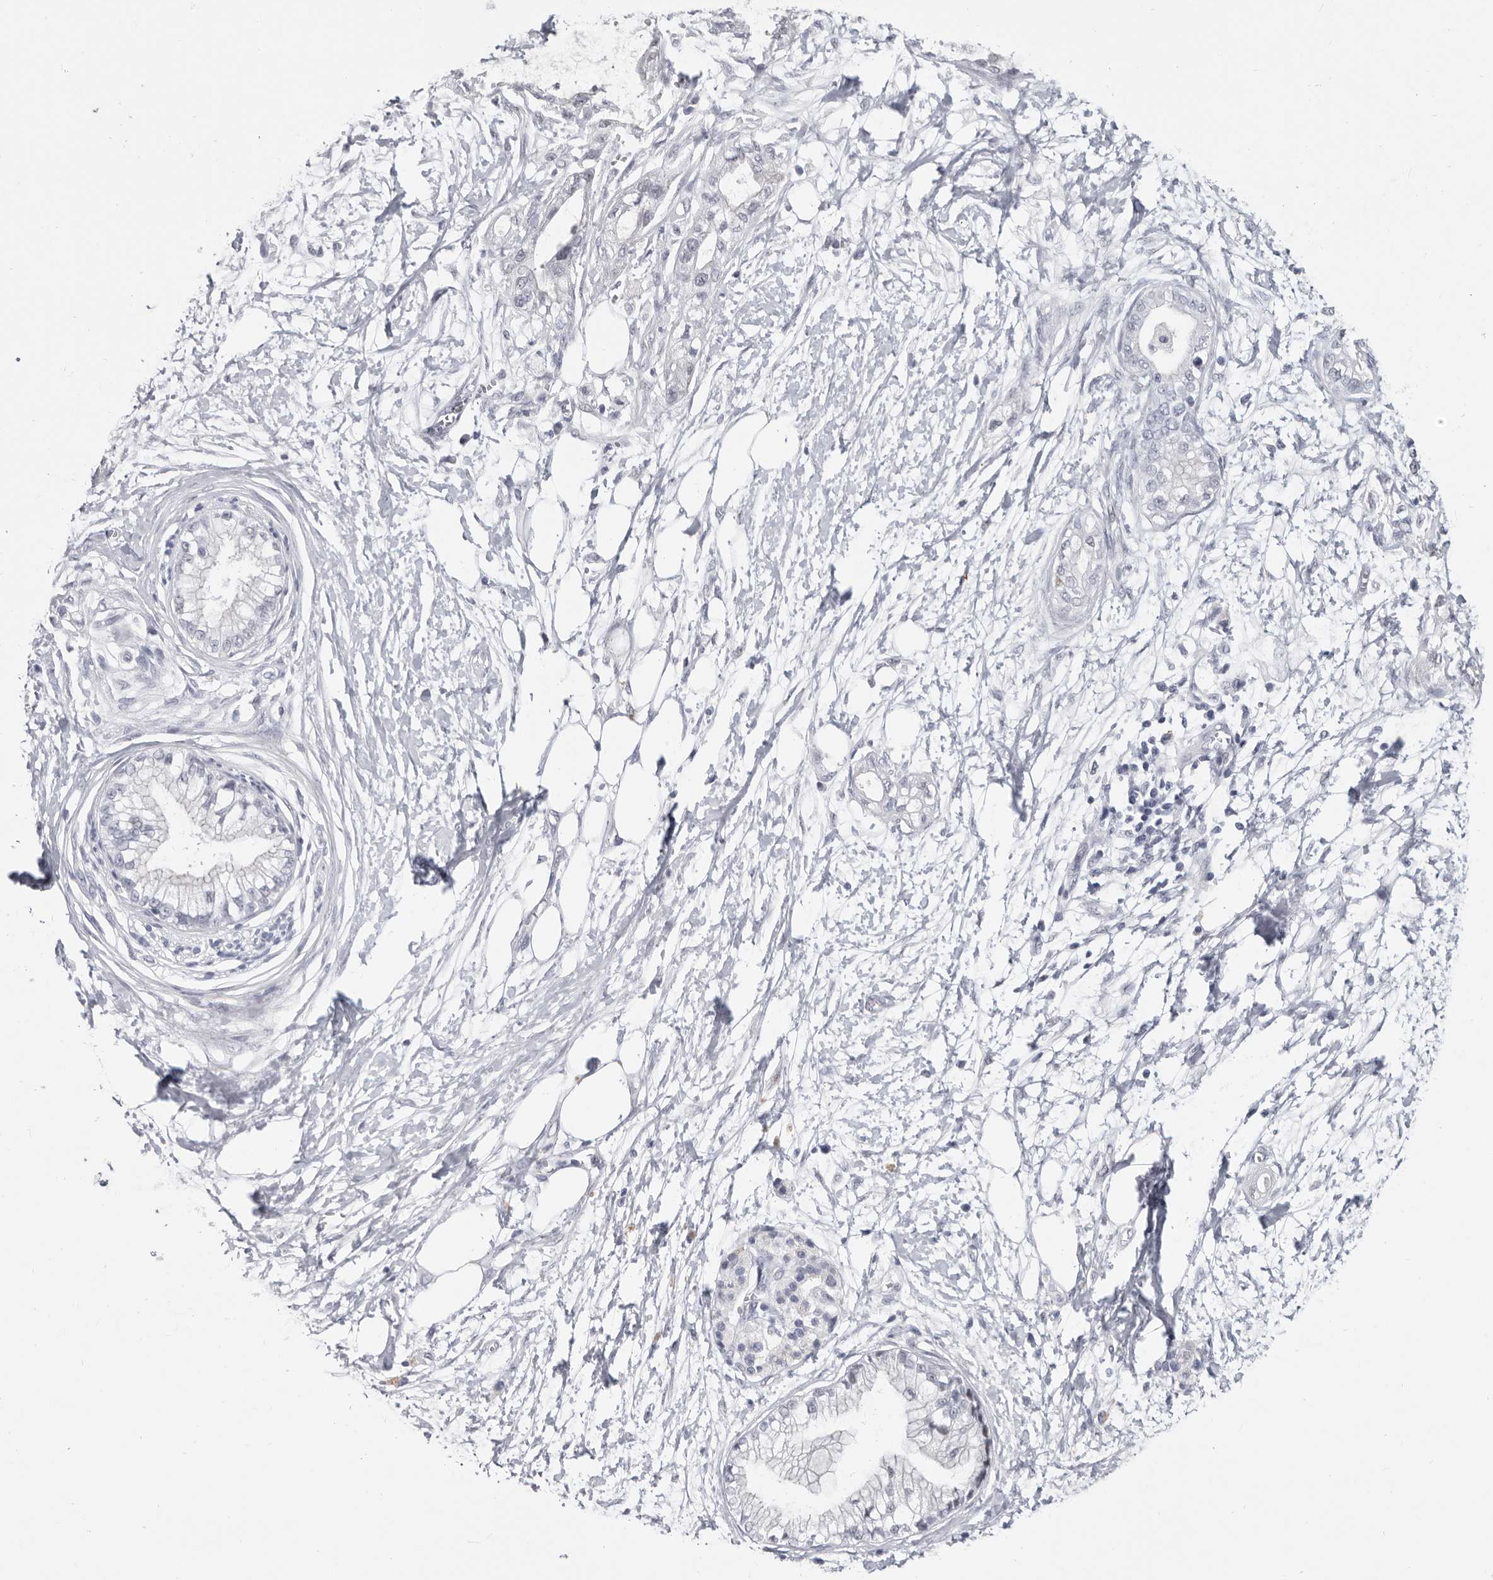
{"staining": {"intensity": "negative", "quantity": "none", "location": "none"}, "tissue": "pancreatic cancer", "cell_type": "Tumor cells", "image_type": "cancer", "snomed": [{"axis": "morphology", "description": "Adenocarcinoma, NOS"}, {"axis": "topography", "description": "Pancreas"}], "caption": "This is an IHC photomicrograph of pancreatic adenocarcinoma. There is no expression in tumor cells.", "gene": "WRAP73", "patient": {"sex": "male", "age": 68}}